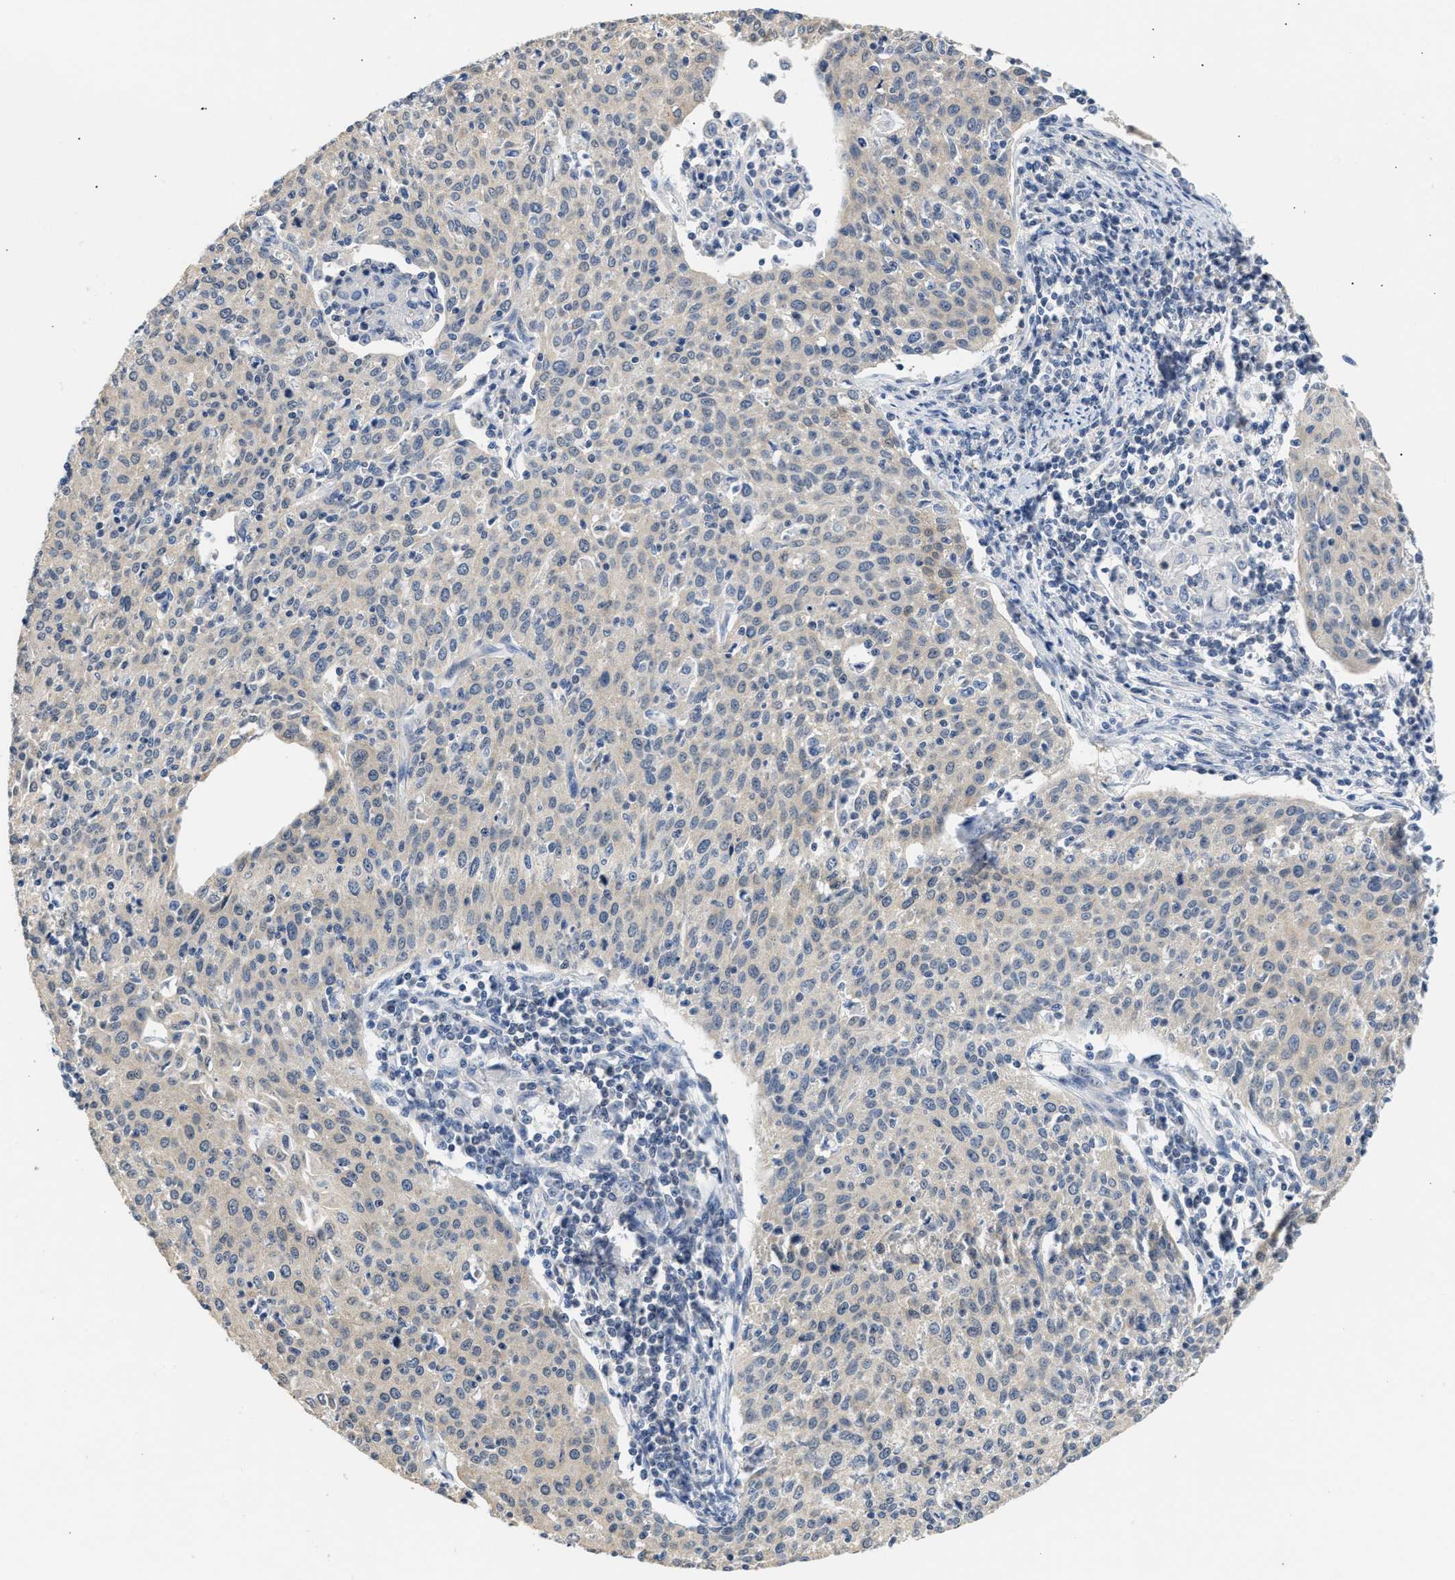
{"staining": {"intensity": "weak", "quantity": "<25%", "location": "cytoplasmic/membranous"}, "tissue": "cervical cancer", "cell_type": "Tumor cells", "image_type": "cancer", "snomed": [{"axis": "morphology", "description": "Squamous cell carcinoma, NOS"}, {"axis": "topography", "description": "Cervix"}], "caption": "Human cervical squamous cell carcinoma stained for a protein using immunohistochemistry demonstrates no expression in tumor cells.", "gene": "PPM1L", "patient": {"sex": "female", "age": 38}}